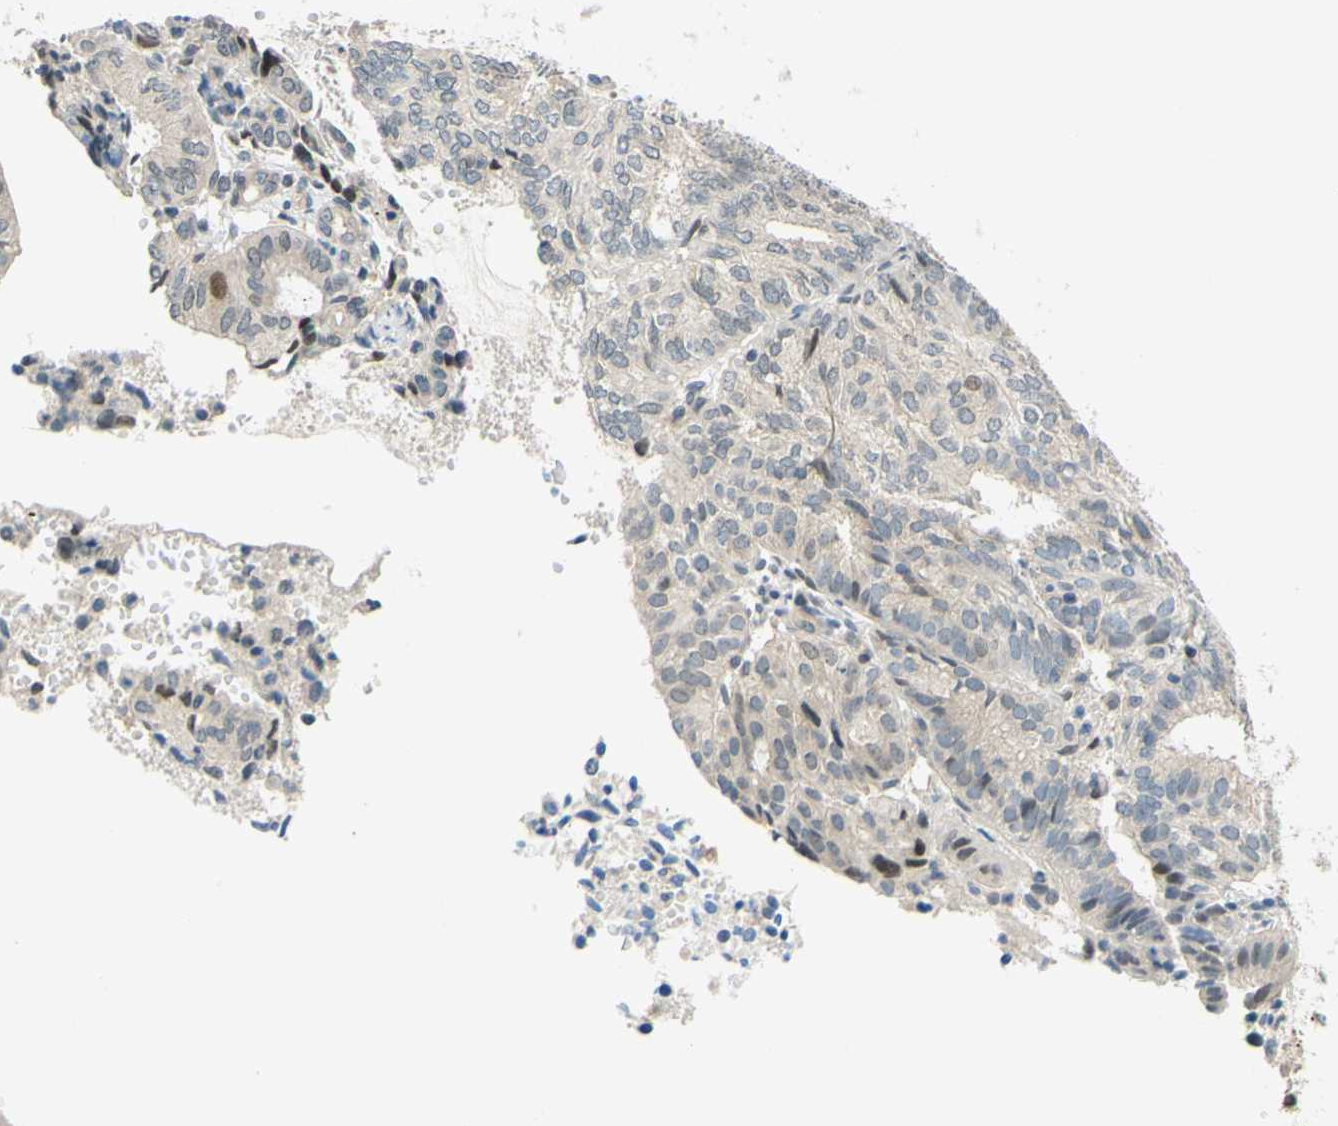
{"staining": {"intensity": "negative", "quantity": "none", "location": "none"}, "tissue": "endometrial cancer", "cell_type": "Tumor cells", "image_type": "cancer", "snomed": [{"axis": "morphology", "description": "Adenocarcinoma, NOS"}, {"axis": "topography", "description": "Uterus"}], "caption": "Endometrial cancer stained for a protein using immunohistochemistry reveals no expression tumor cells.", "gene": "C2CD2L", "patient": {"sex": "female", "age": 60}}